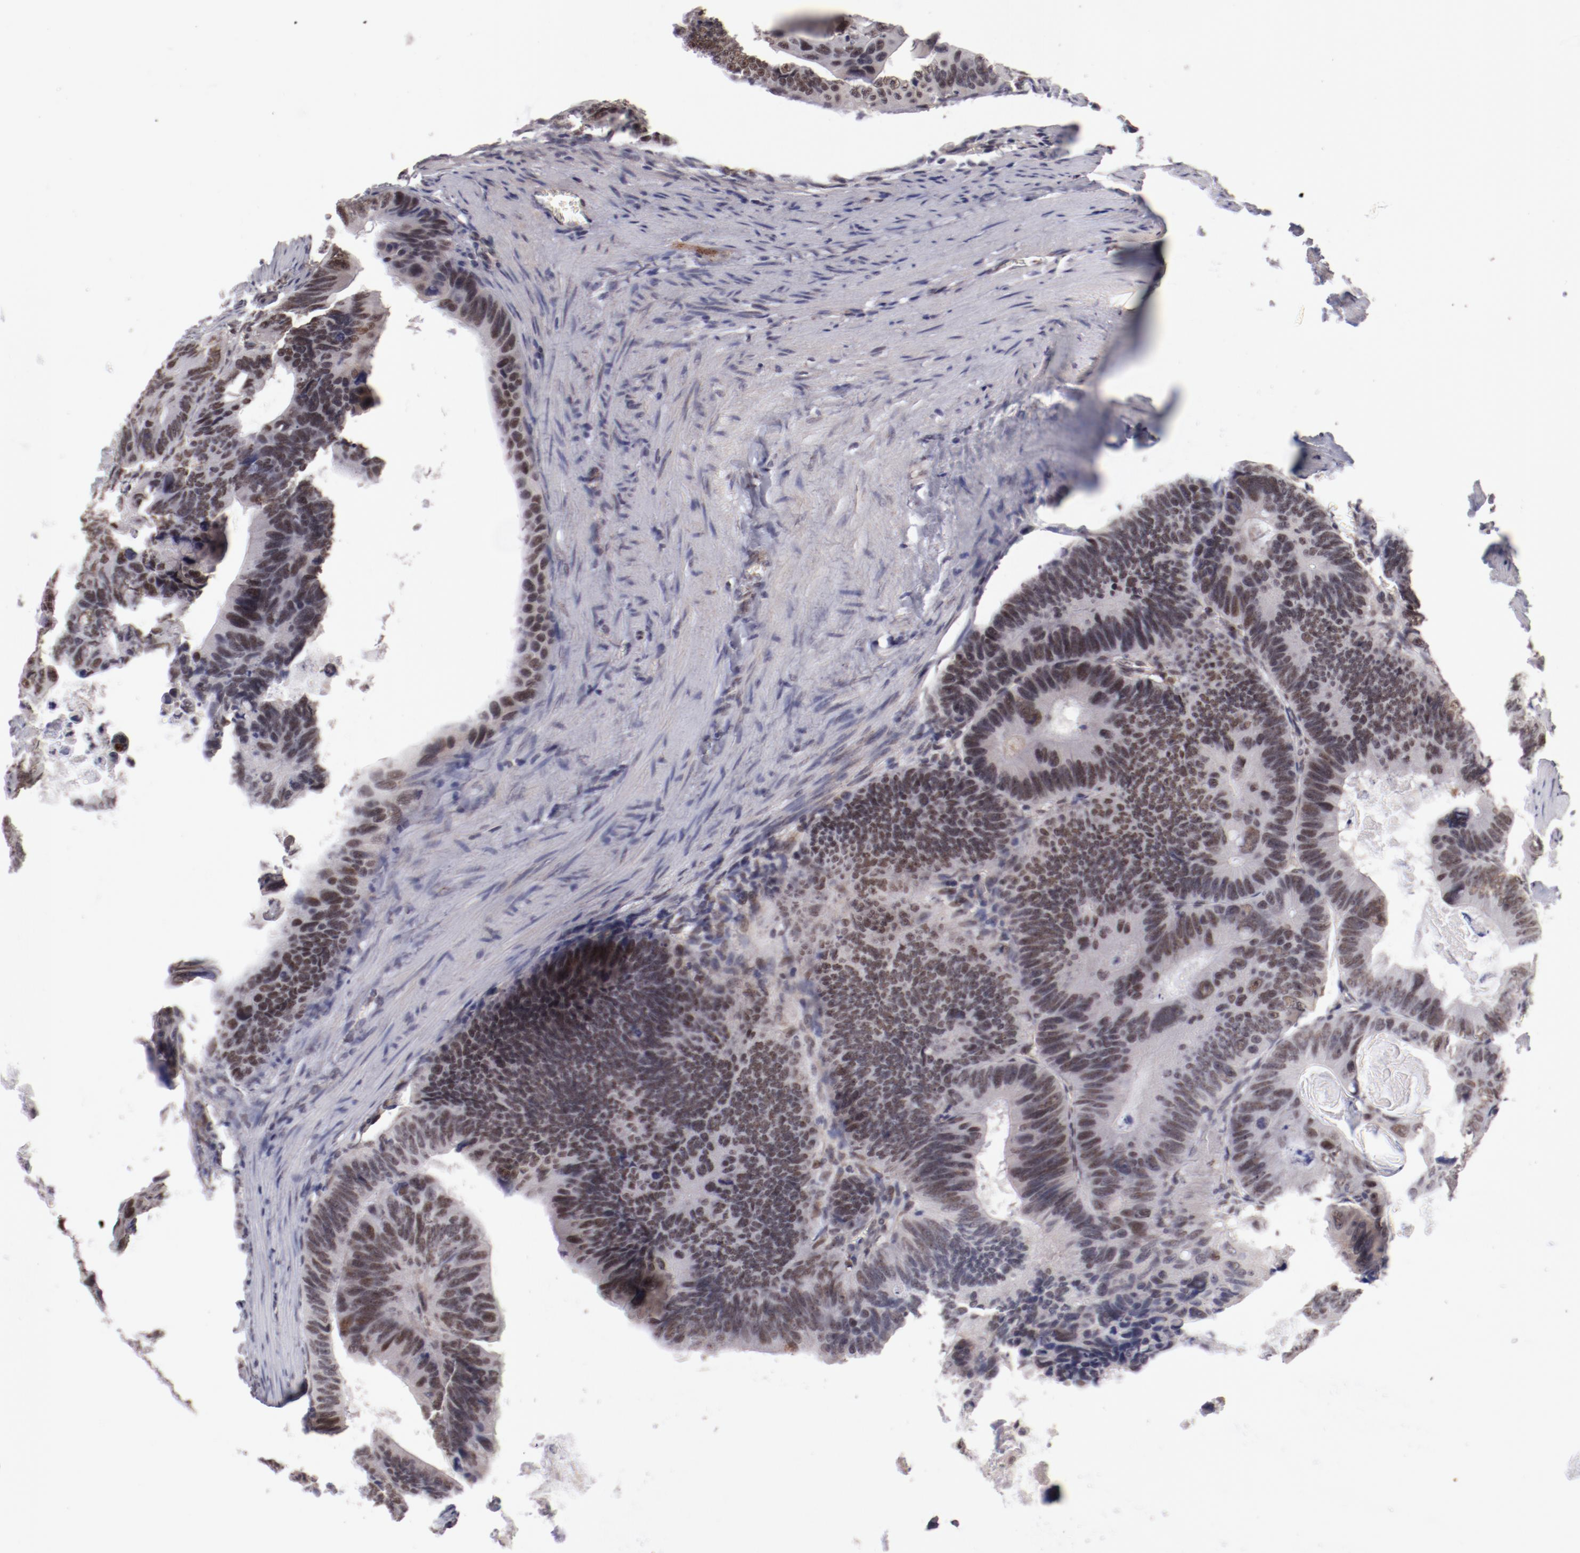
{"staining": {"intensity": "weak", "quantity": "25%-75%", "location": "nuclear"}, "tissue": "colorectal cancer", "cell_type": "Tumor cells", "image_type": "cancer", "snomed": [{"axis": "morphology", "description": "Adenocarcinoma, NOS"}, {"axis": "topography", "description": "Colon"}], "caption": "Weak nuclear expression is present in about 25%-75% of tumor cells in adenocarcinoma (colorectal).", "gene": "NFE2", "patient": {"sex": "female", "age": 55}}